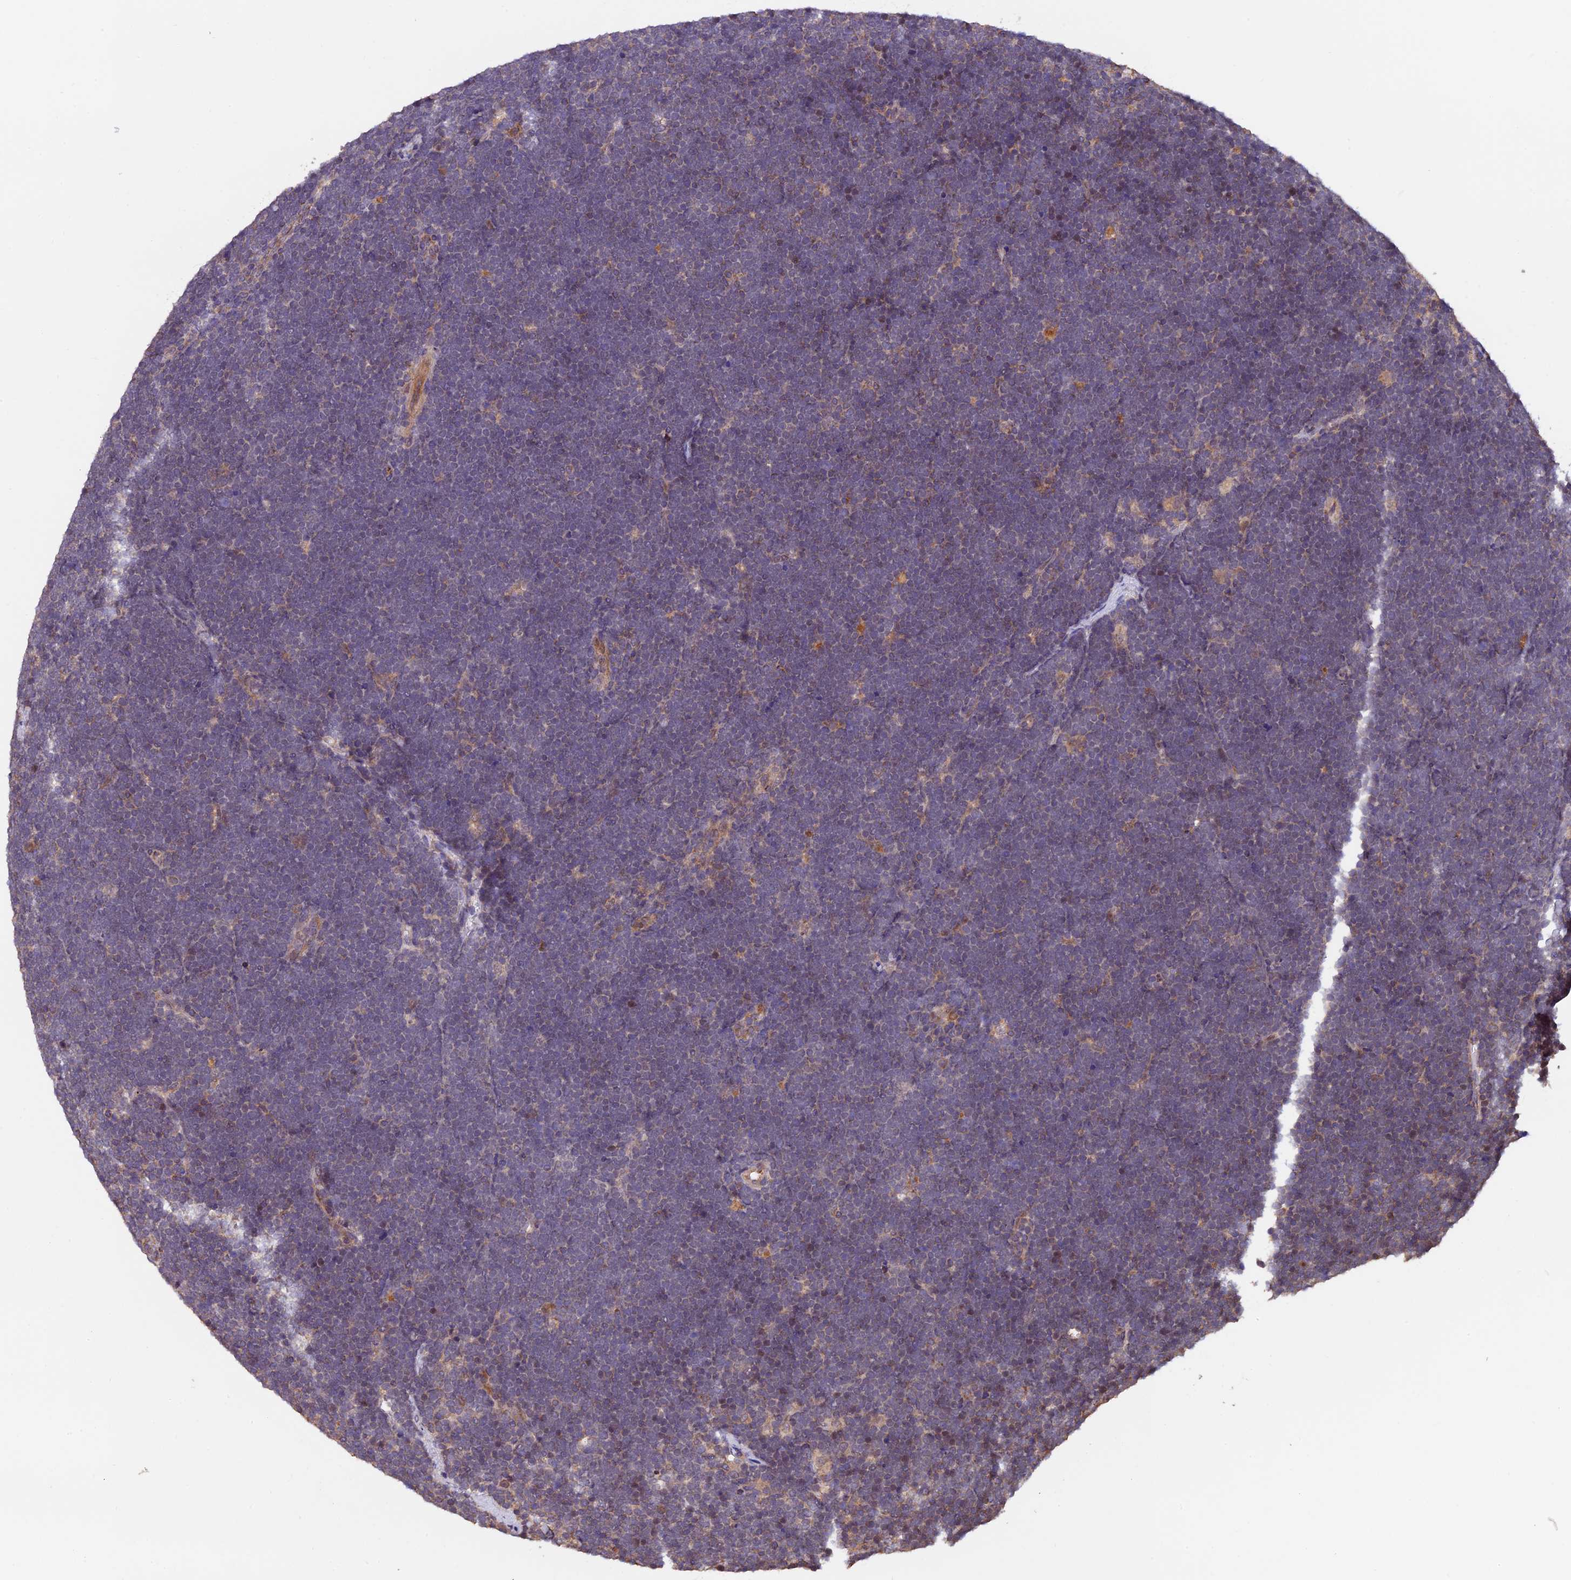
{"staining": {"intensity": "weak", "quantity": "<25%", "location": "cytoplasmic/membranous"}, "tissue": "lymphoma", "cell_type": "Tumor cells", "image_type": "cancer", "snomed": [{"axis": "morphology", "description": "Malignant lymphoma, non-Hodgkin's type, High grade"}, {"axis": "topography", "description": "Lymph node"}], "caption": "Immunohistochemical staining of malignant lymphoma, non-Hodgkin's type (high-grade) shows no significant expression in tumor cells. (Brightfield microscopy of DAB (3,3'-diaminobenzidine) immunohistochemistry at high magnification).", "gene": "PKD2L2", "patient": {"sex": "male", "age": 13}}